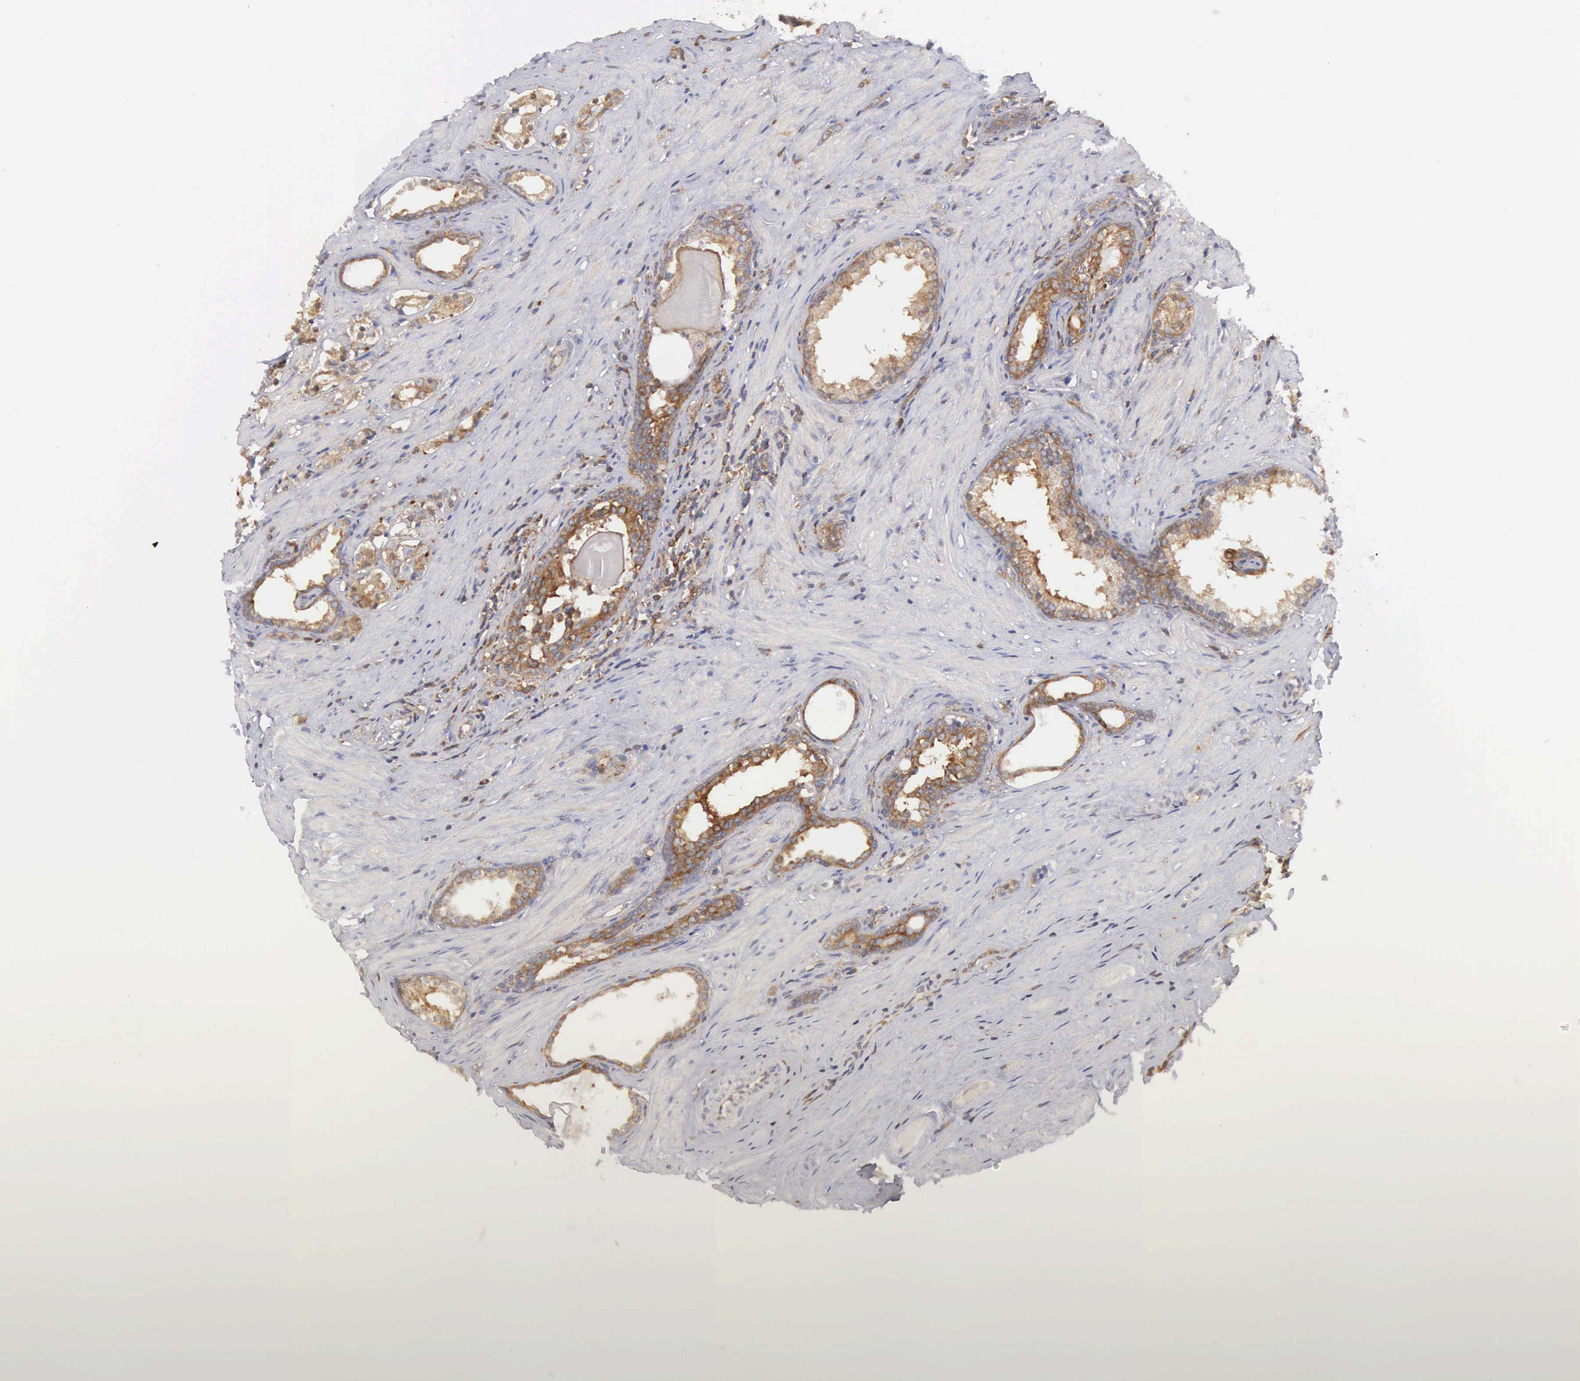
{"staining": {"intensity": "weak", "quantity": ">75%", "location": "cytoplasmic/membranous"}, "tissue": "prostate cancer", "cell_type": "Tumor cells", "image_type": "cancer", "snomed": [{"axis": "morphology", "description": "Adenocarcinoma, Medium grade"}, {"axis": "topography", "description": "Prostate"}], "caption": "Prostate adenocarcinoma (medium-grade) stained with a brown dye reveals weak cytoplasmic/membranous positive expression in about >75% of tumor cells.", "gene": "GRIPAP1", "patient": {"sex": "male", "age": 73}}